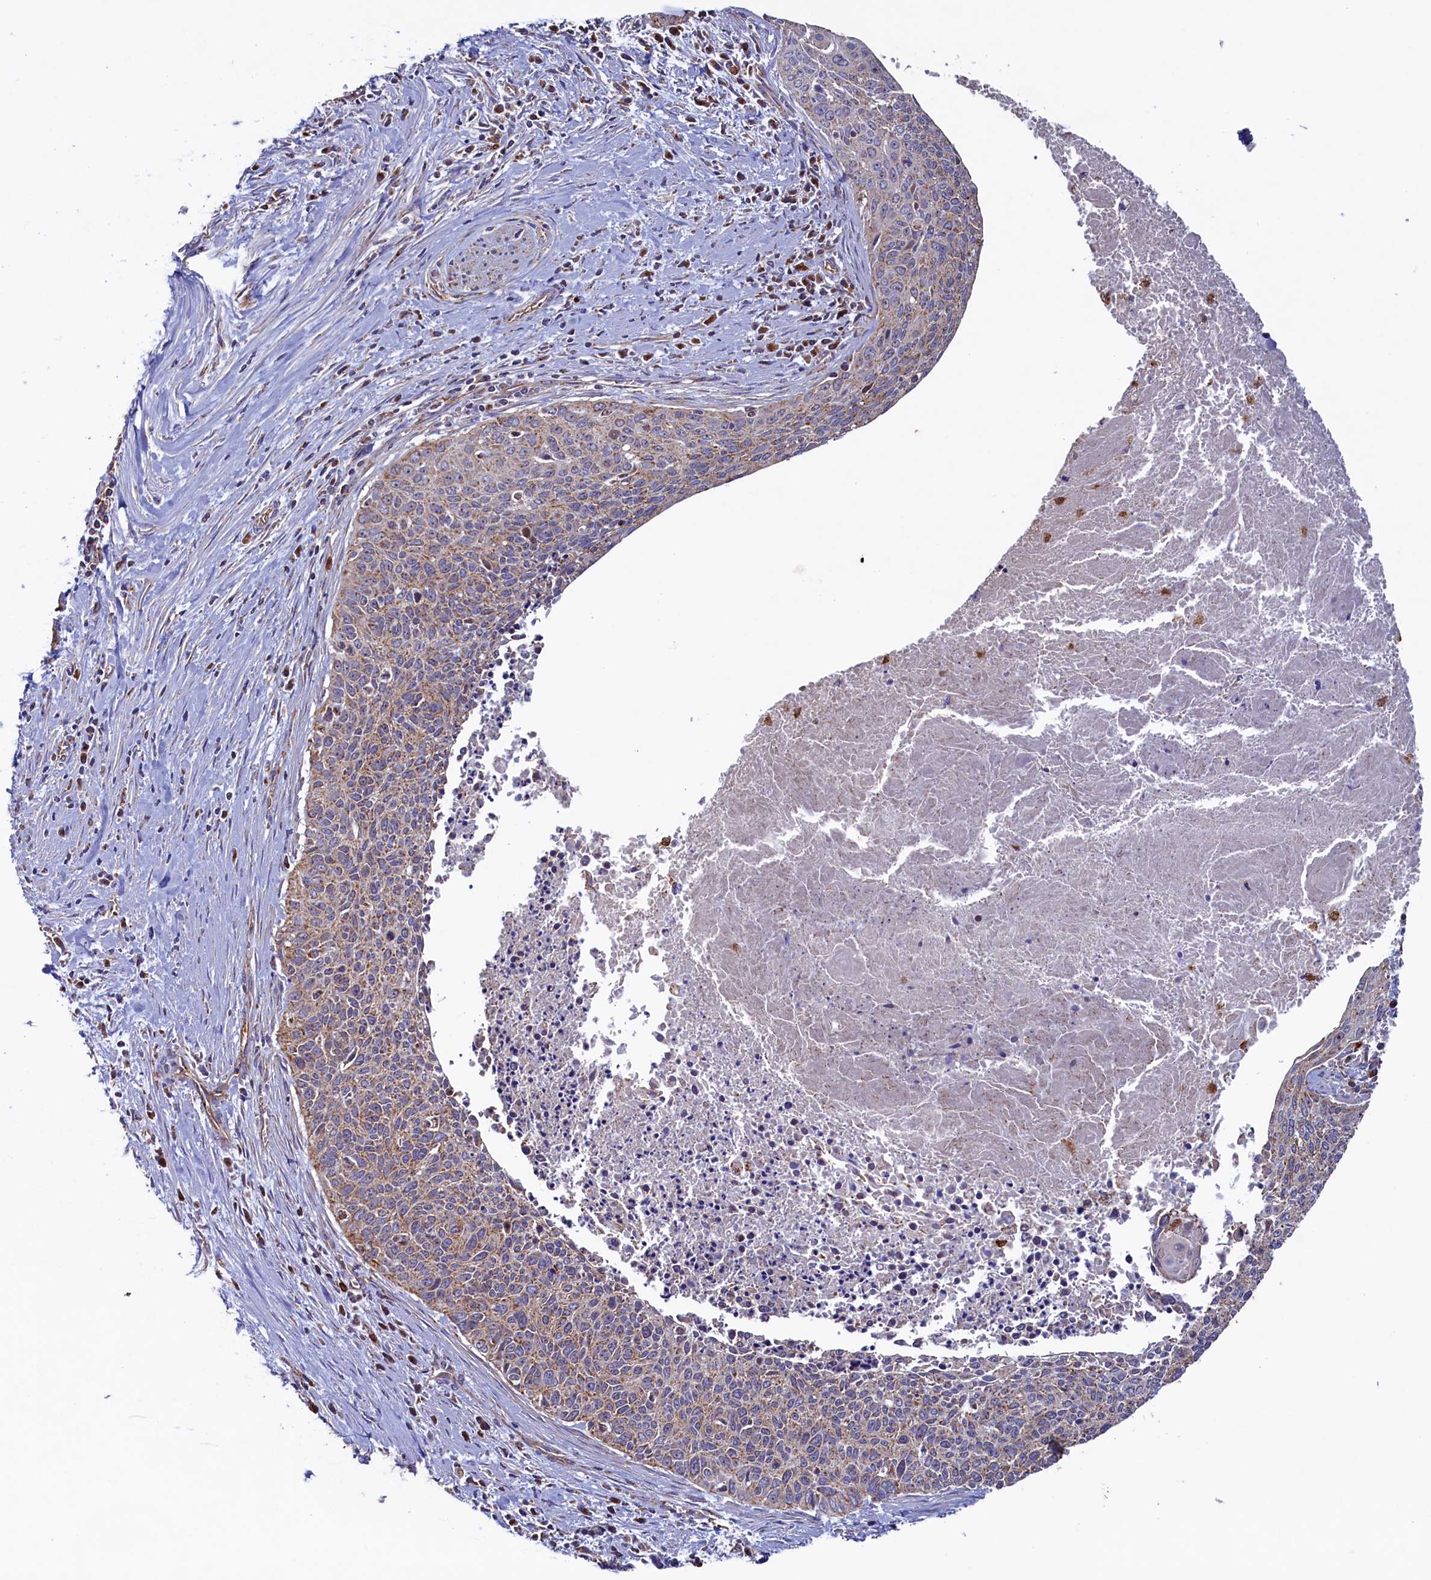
{"staining": {"intensity": "moderate", "quantity": "<25%", "location": "cytoplasmic/membranous"}, "tissue": "cervical cancer", "cell_type": "Tumor cells", "image_type": "cancer", "snomed": [{"axis": "morphology", "description": "Squamous cell carcinoma, NOS"}, {"axis": "topography", "description": "Cervix"}], "caption": "Human cervical squamous cell carcinoma stained for a protein (brown) reveals moderate cytoplasmic/membranous positive staining in approximately <25% of tumor cells.", "gene": "UBE3B", "patient": {"sex": "female", "age": 55}}